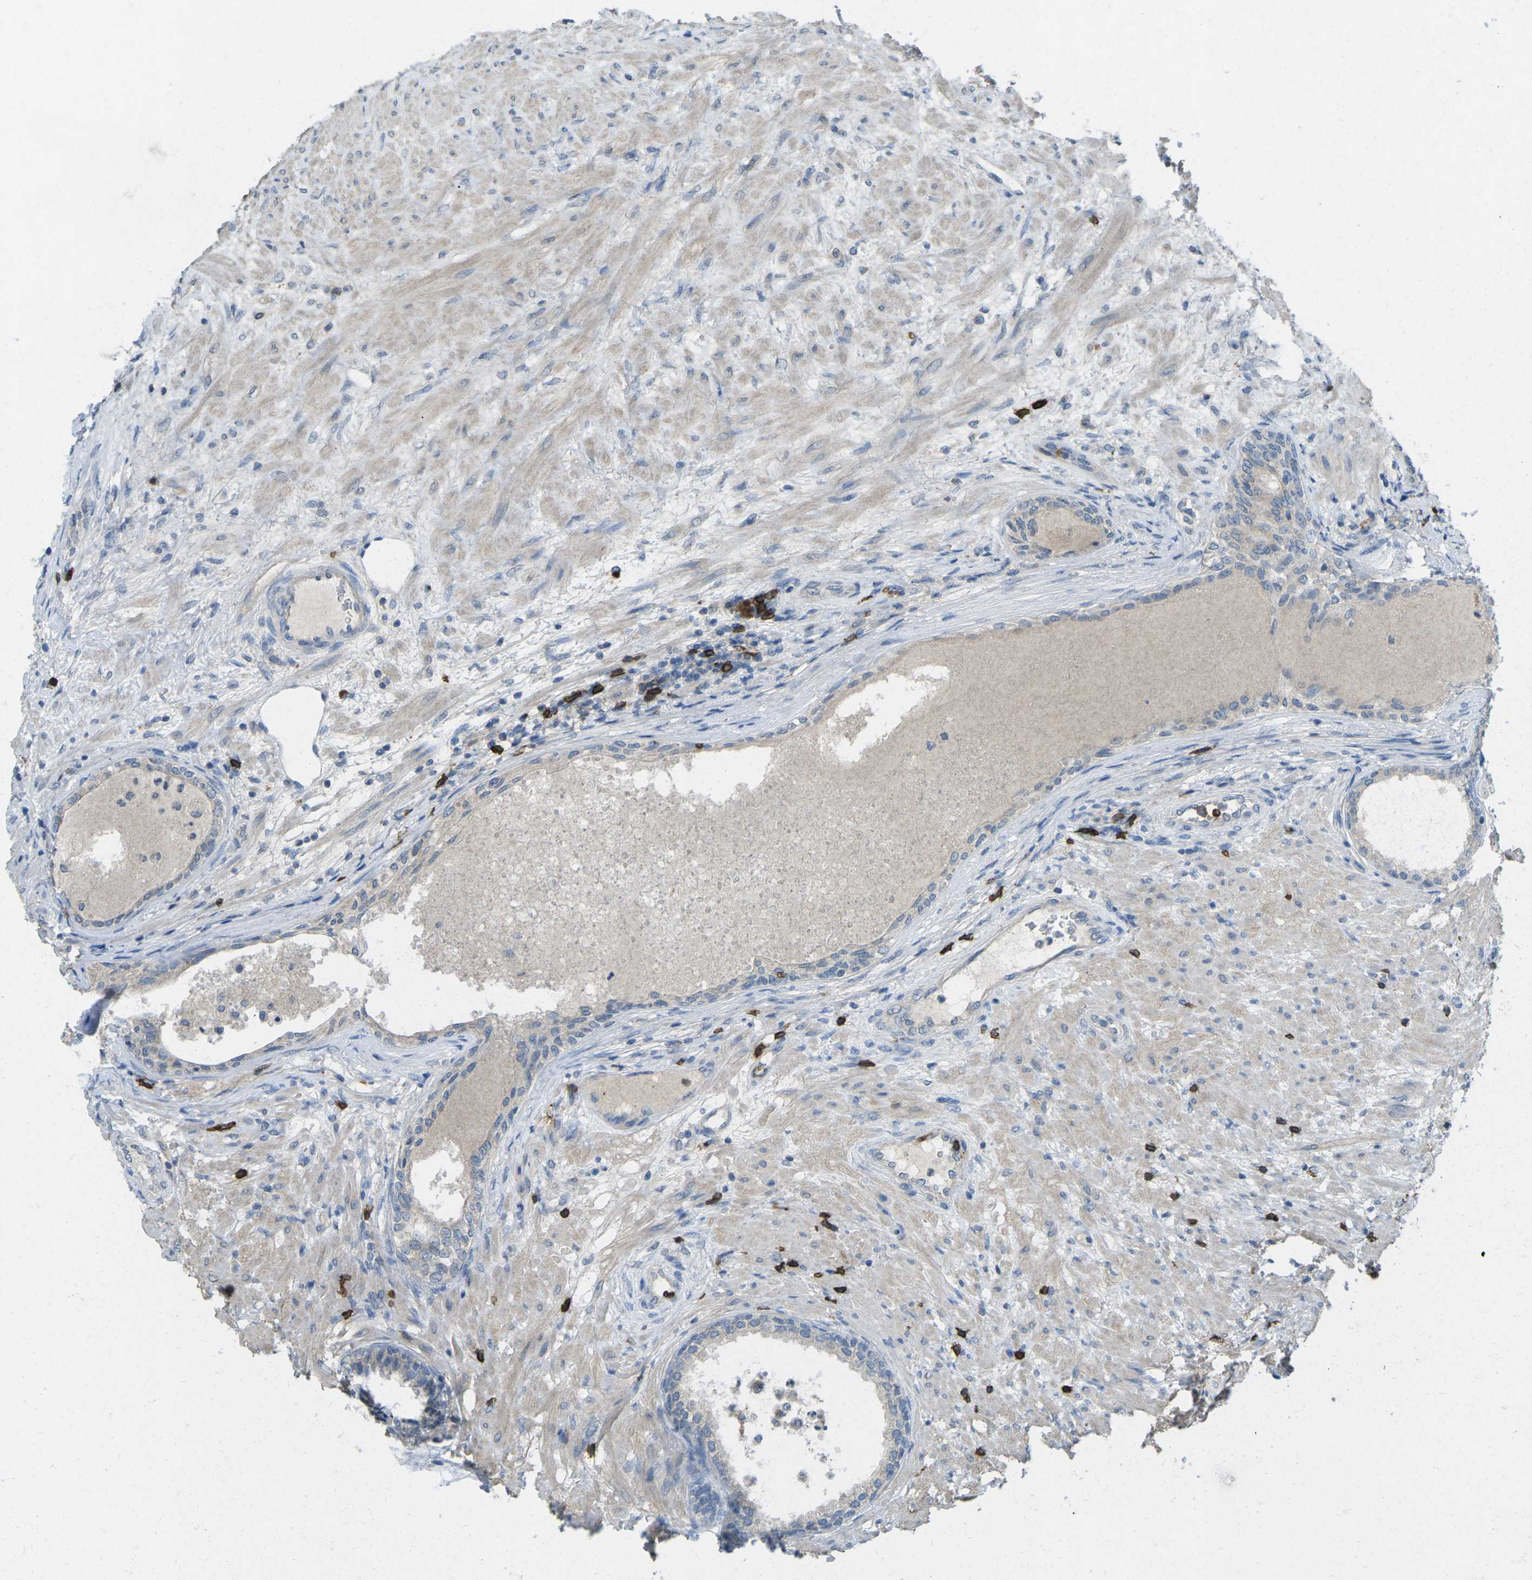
{"staining": {"intensity": "negative", "quantity": "none", "location": "none"}, "tissue": "prostate", "cell_type": "Glandular cells", "image_type": "normal", "snomed": [{"axis": "morphology", "description": "Normal tissue, NOS"}, {"axis": "topography", "description": "Prostate"}], "caption": "Normal prostate was stained to show a protein in brown. There is no significant expression in glandular cells. (DAB (3,3'-diaminobenzidine) immunohistochemistry (IHC), high magnification).", "gene": "CD19", "patient": {"sex": "male", "age": 76}}